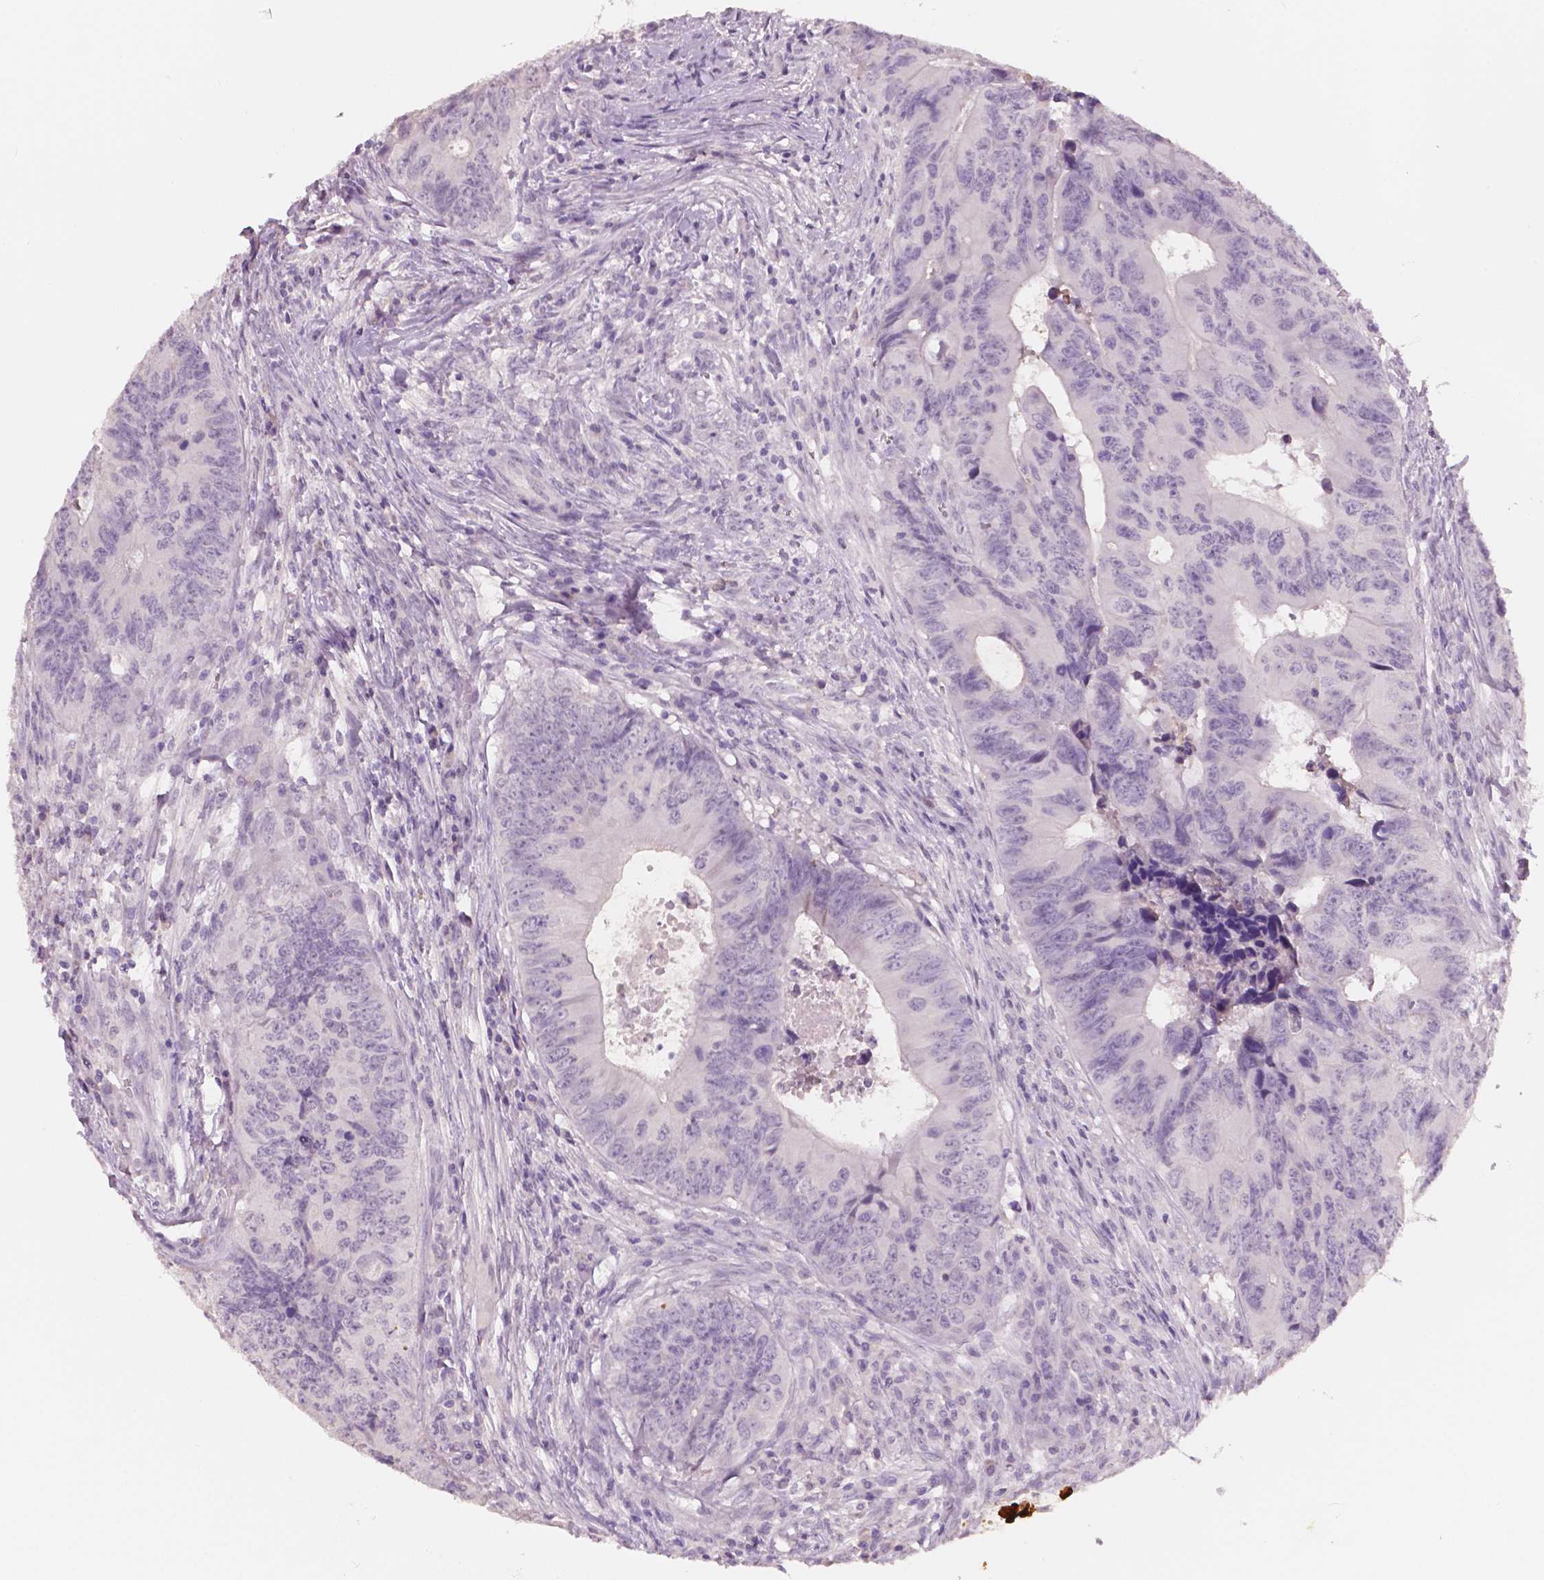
{"staining": {"intensity": "negative", "quantity": "none", "location": "none"}, "tissue": "colorectal cancer", "cell_type": "Tumor cells", "image_type": "cancer", "snomed": [{"axis": "morphology", "description": "Adenocarcinoma, NOS"}, {"axis": "topography", "description": "Colon"}], "caption": "An IHC micrograph of colorectal cancer (adenocarcinoma) is shown. There is no staining in tumor cells of colorectal cancer (adenocarcinoma). (DAB (3,3'-diaminobenzidine) immunohistochemistry with hematoxylin counter stain).", "gene": "APOA4", "patient": {"sex": "female", "age": 82}}